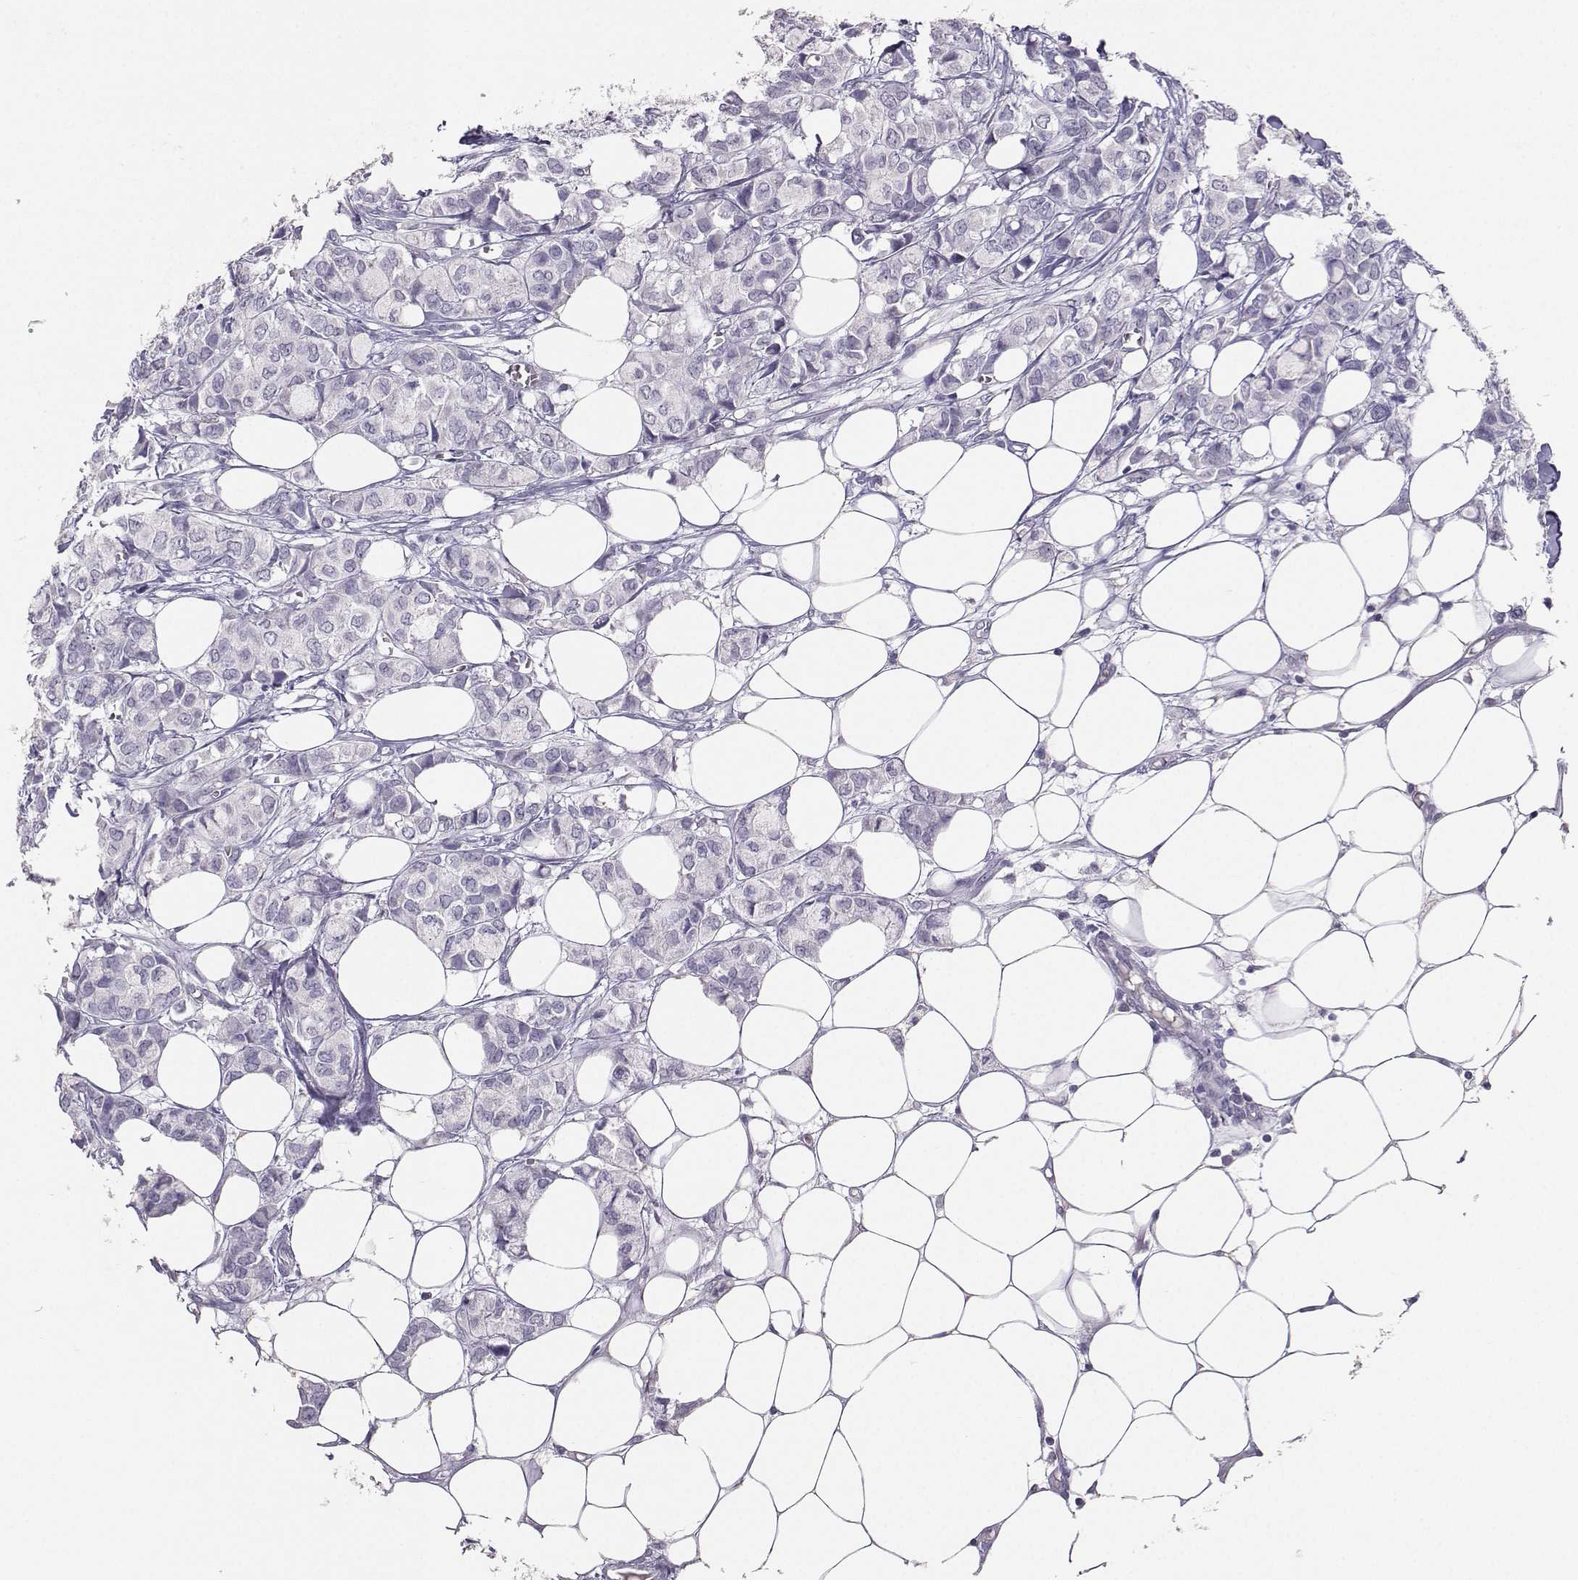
{"staining": {"intensity": "negative", "quantity": "none", "location": "none"}, "tissue": "breast cancer", "cell_type": "Tumor cells", "image_type": "cancer", "snomed": [{"axis": "morphology", "description": "Duct carcinoma"}, {"axis": "topography", "description": "Breast"}], "caption": "Histopathology image shows no significant protein positivity in tumor cells of infiltrating ductal carcinoma (breast).", "gene": "PKP2", "patient": {"sex": "female", "age": 85}}